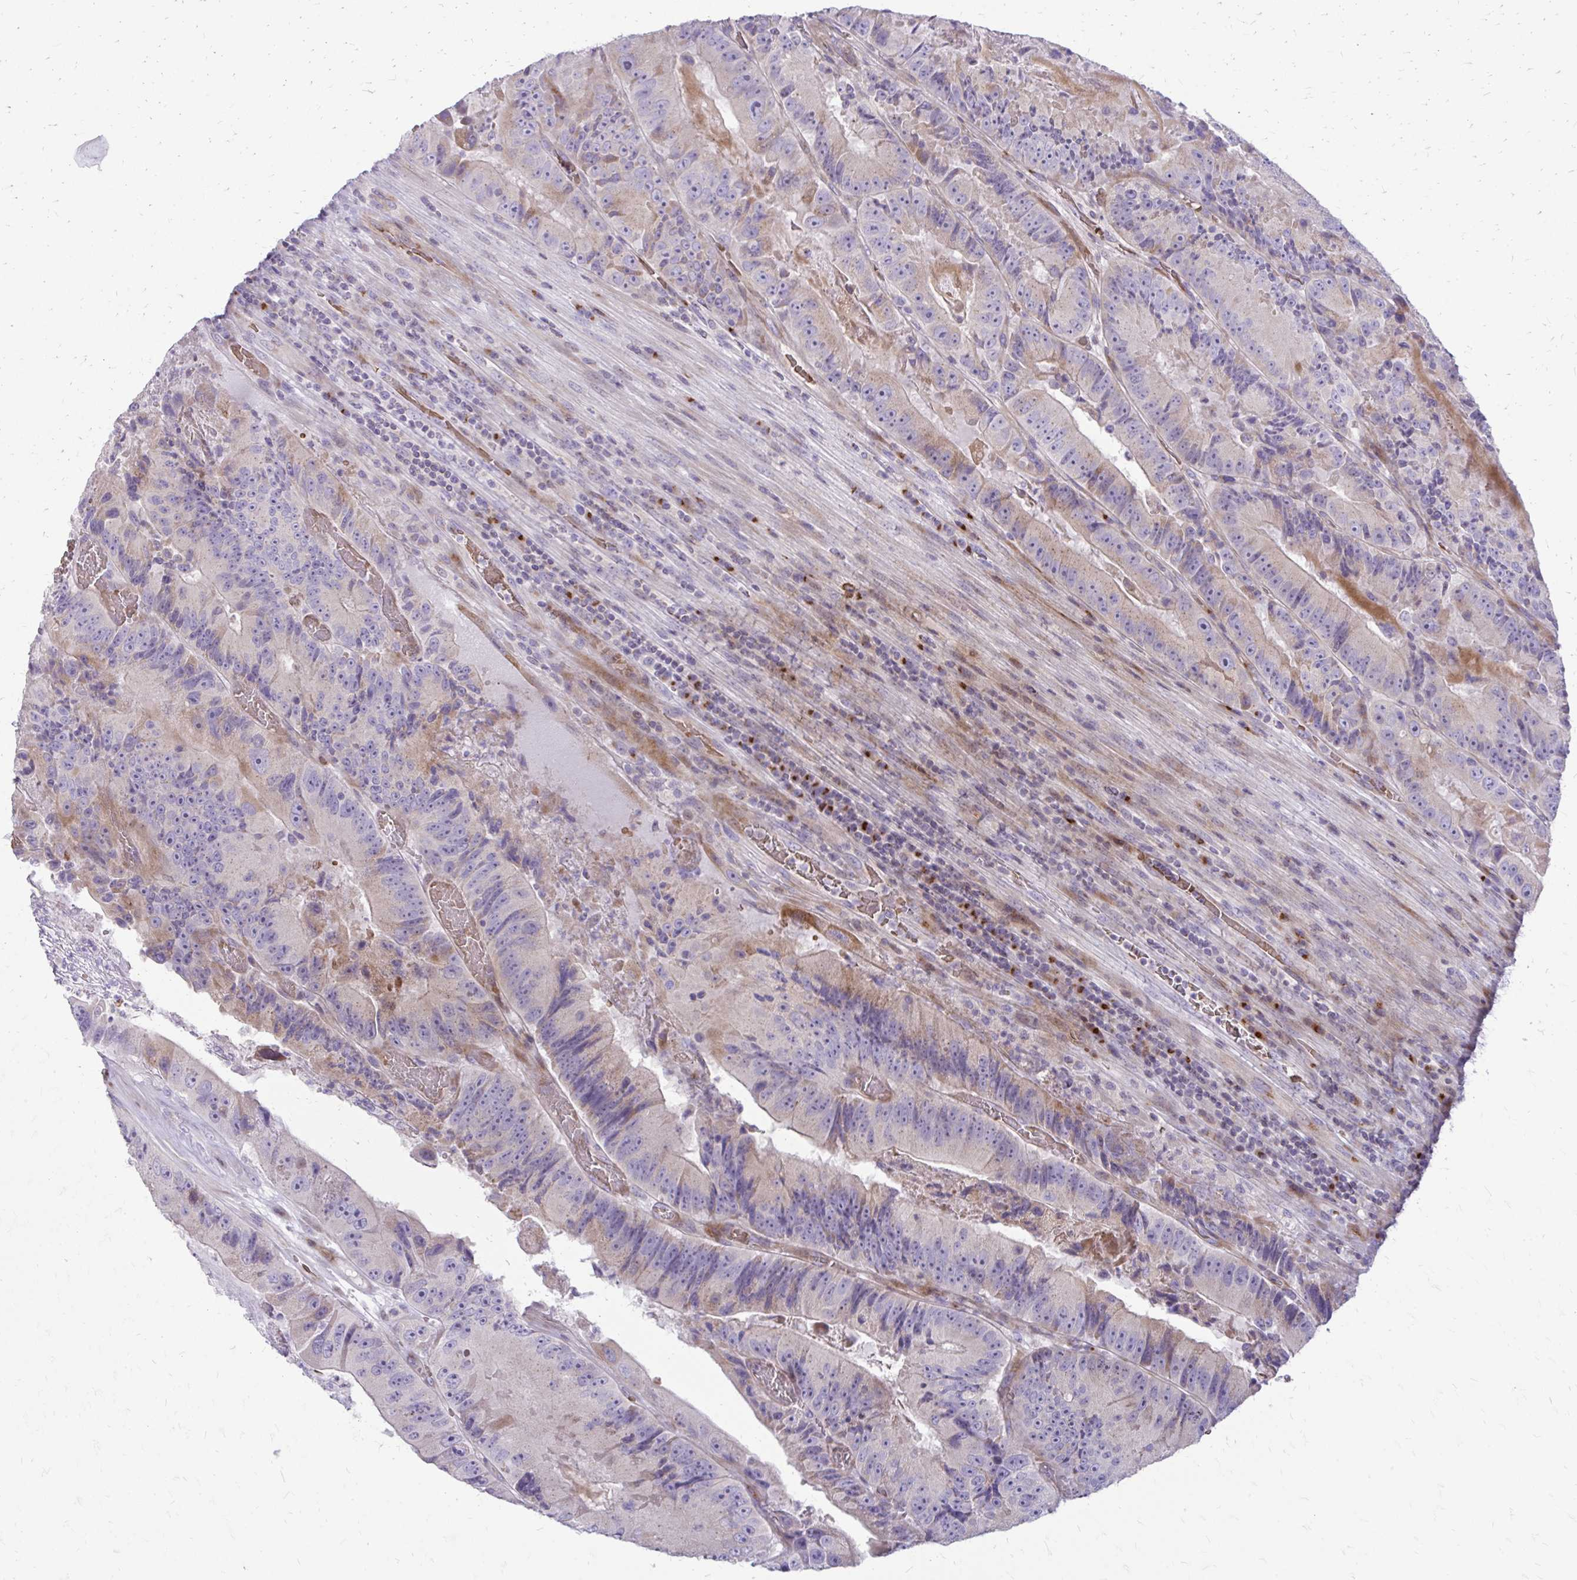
{"staining": {"intensity": "weak", "quantity": ">75%", "location": "cytoplasmic/membranous"}, "tissue": "colorectal cancer", "cell_type": "Tumor cells", "image_type": "cancer", "snomed": [{"axis": "morphology", "description": "Adenocarcinoma, NOS"}, {"axis": "topography", "description": "Colon"}], "caption": "An image of human colorectal adenocarcinoma stained for a protein demonstrates weak cytoplasmic/membranous brown staining in tumor cells.", "gene": "FUNDC2", "patient": {"sex": "female", "age": 86}}